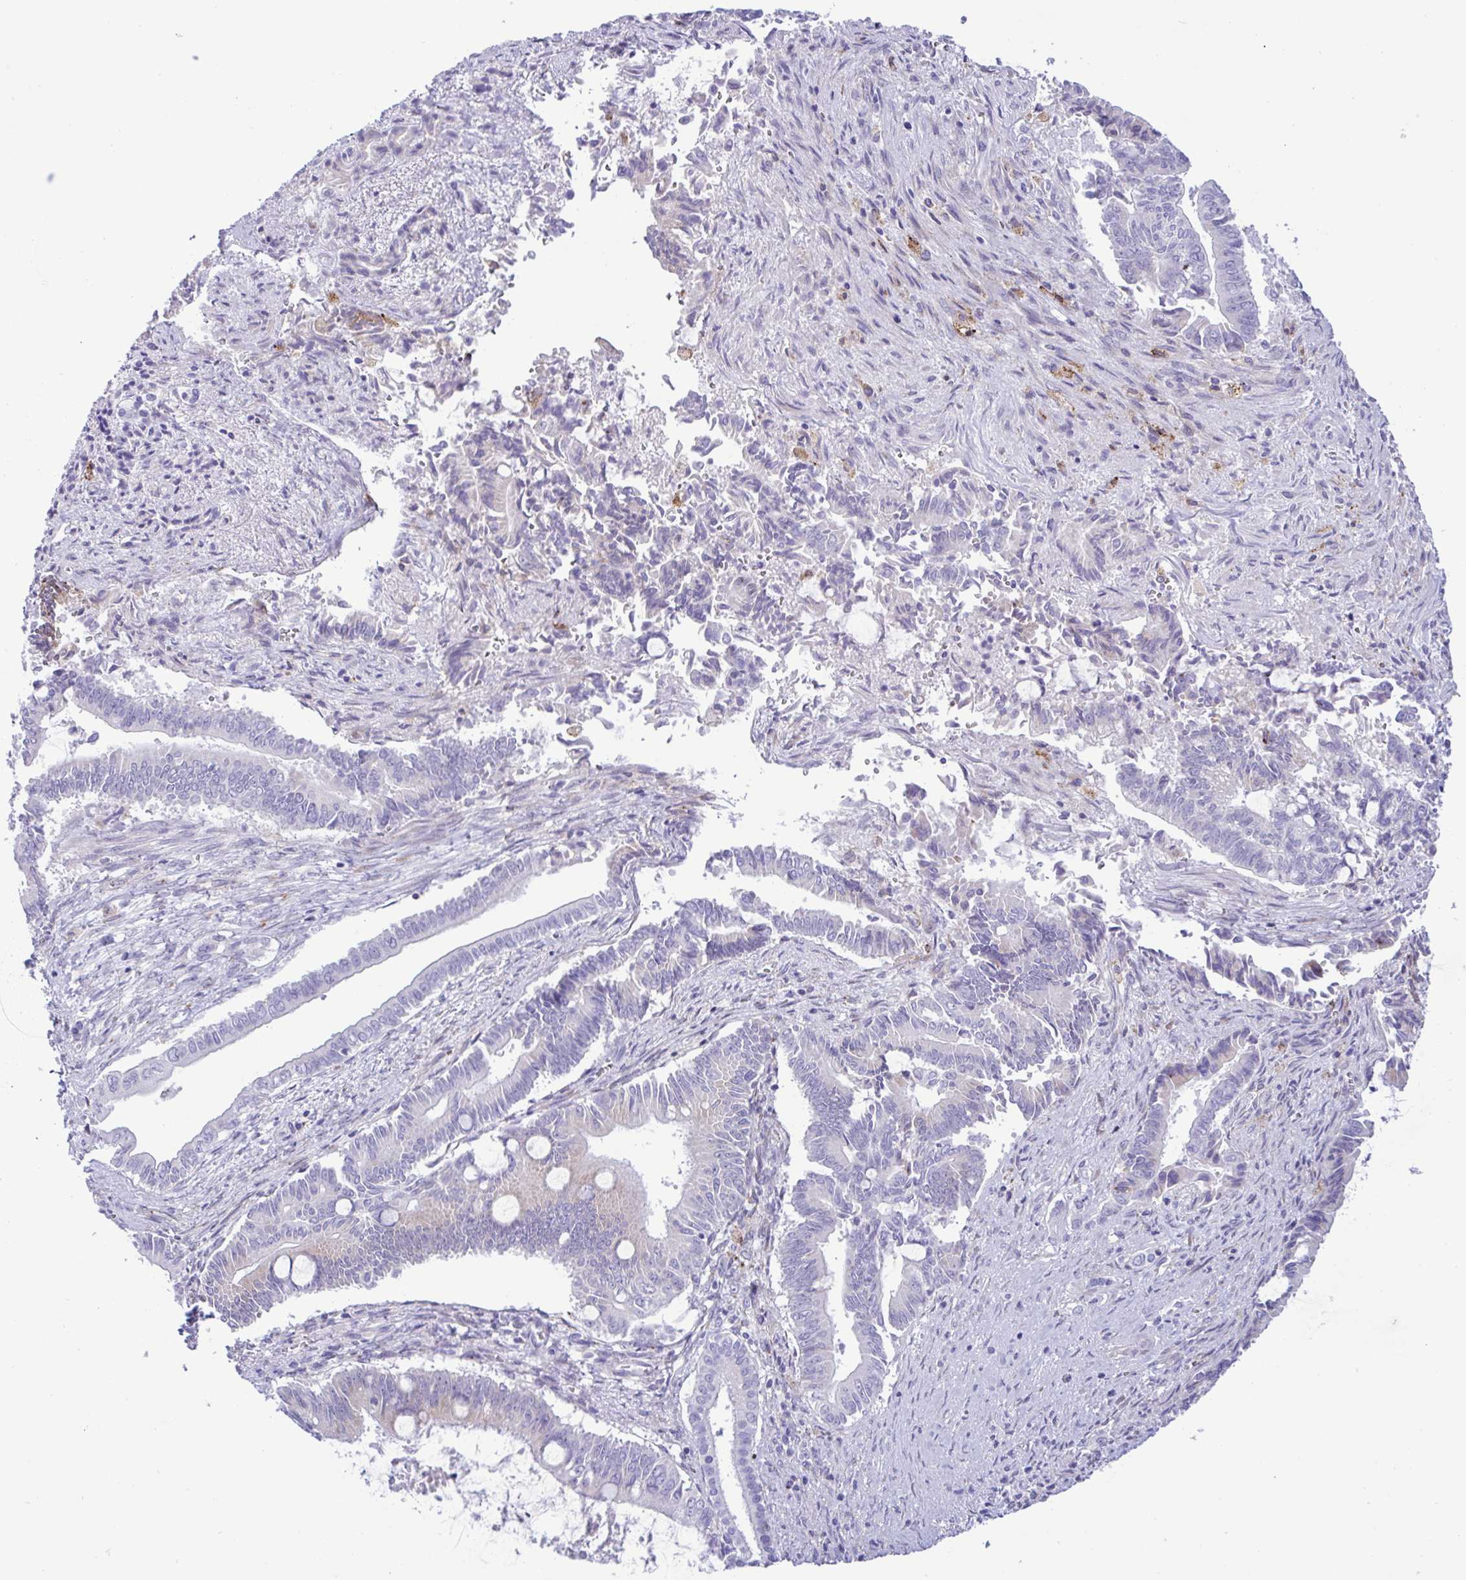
{"staining": {"intensity": "negative", "quantity": "none", "location": "none"}, "tissue": "pancreatic cancer", "cell_type": "Tumor cells", "image_type": "cancer", "snomed": [{"axis": "morphology", "description": "Adenocarcinoma, NOS"}, {"axis": "topography", "description": "Pancreas"}], "caption": "Tumor cells show no significant protein staining in pancreatic cancer.", "gene": "SREBF1", "patient": {"sex": "male", "age": 68}}